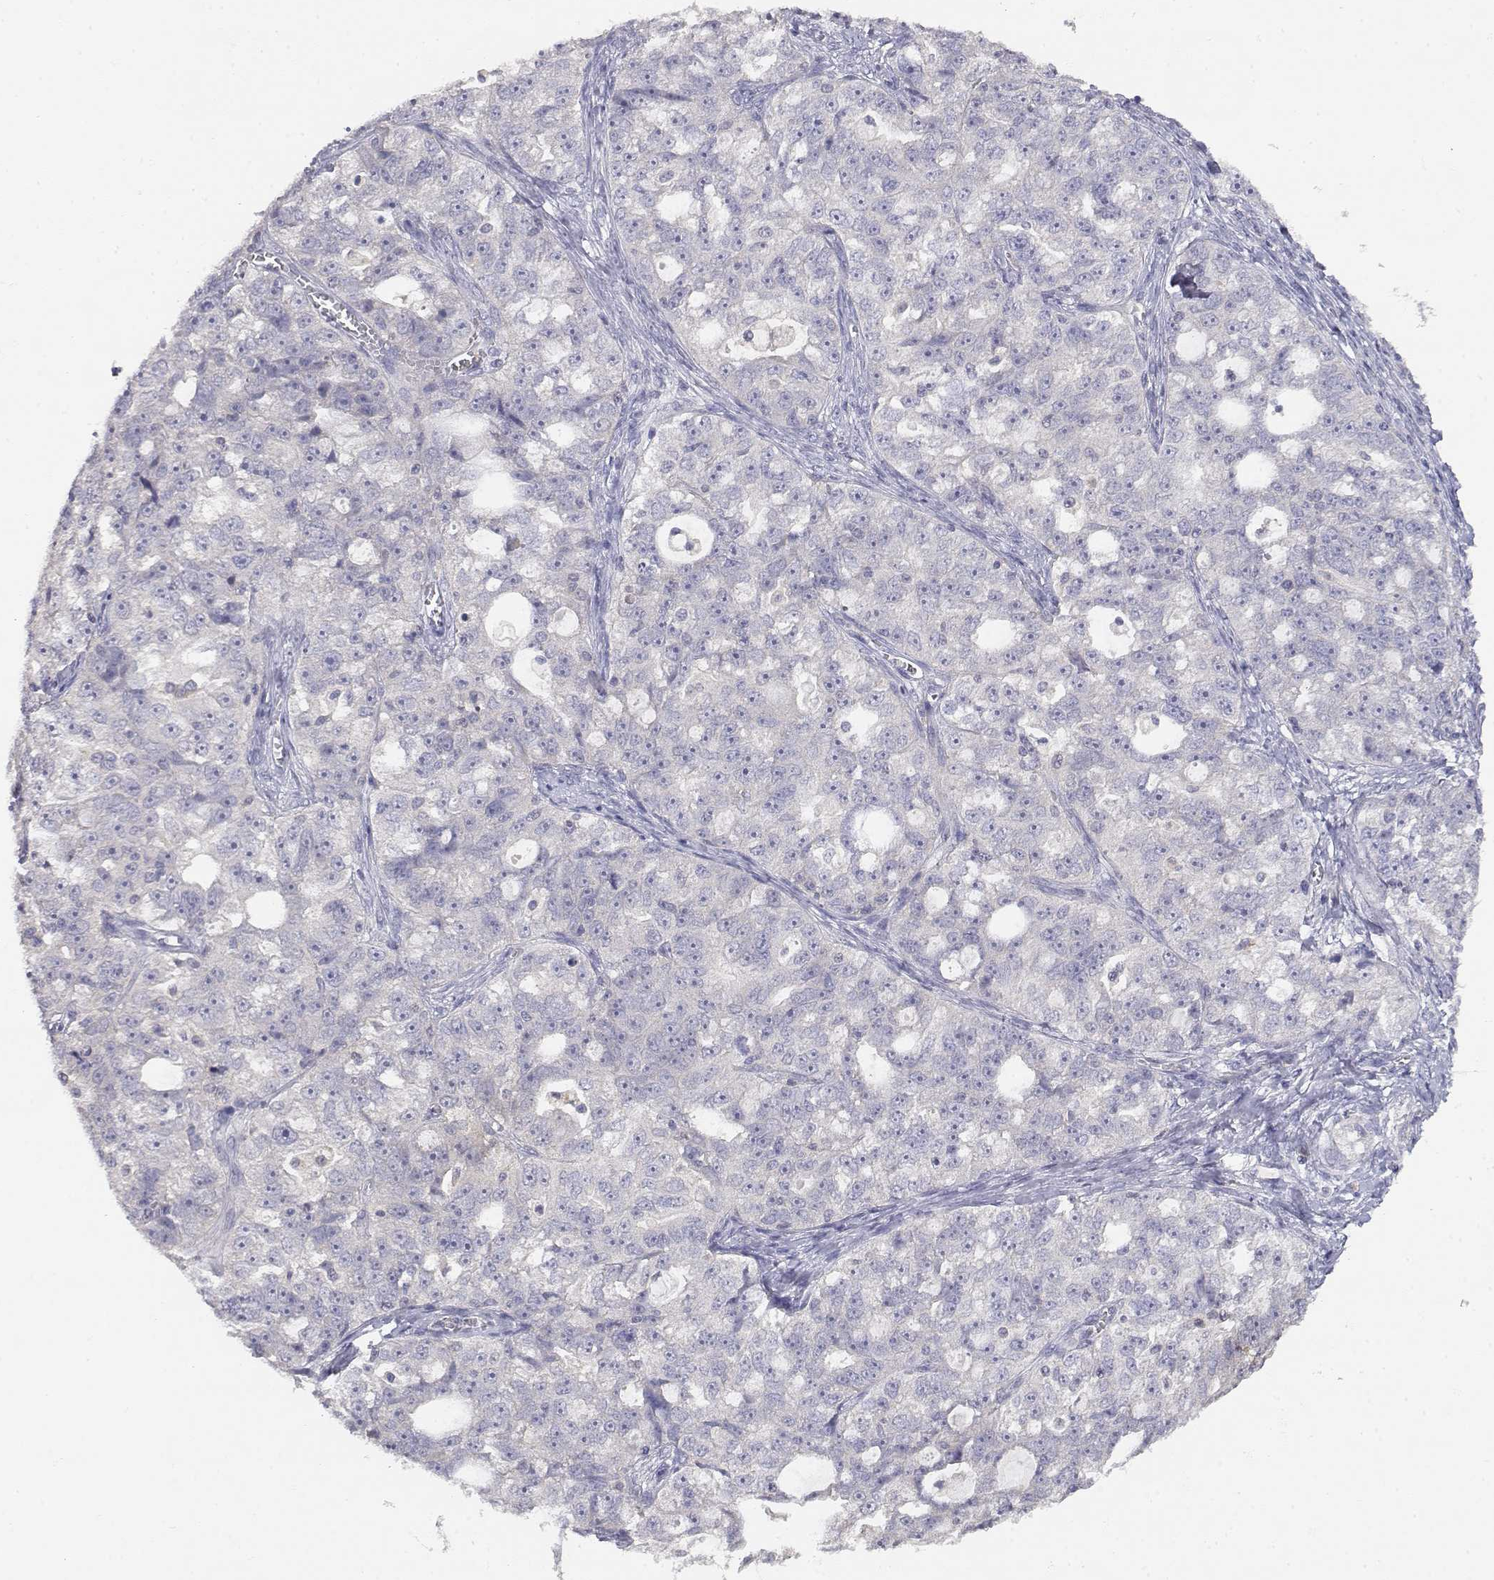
{"staining": {"intensity": "negative", "quantity": "none", "location": "none"}, "tissue": "ovarian cancer", "cell_type": "Tumor cells", "image_type": "cancer", "snomed": [{"axis": "morphology", "description": "Cystadenocarcinoma, serous, NOS"}, {"axis": "topography", "description": "Ovary"}], "caption": "This is an immunohistochemistry (IHC) micrograph of human ovarian cancer. There is no positivity in tumor cells.", "gene": "ADA", "patient": {"sex": "female", "age": 51}}